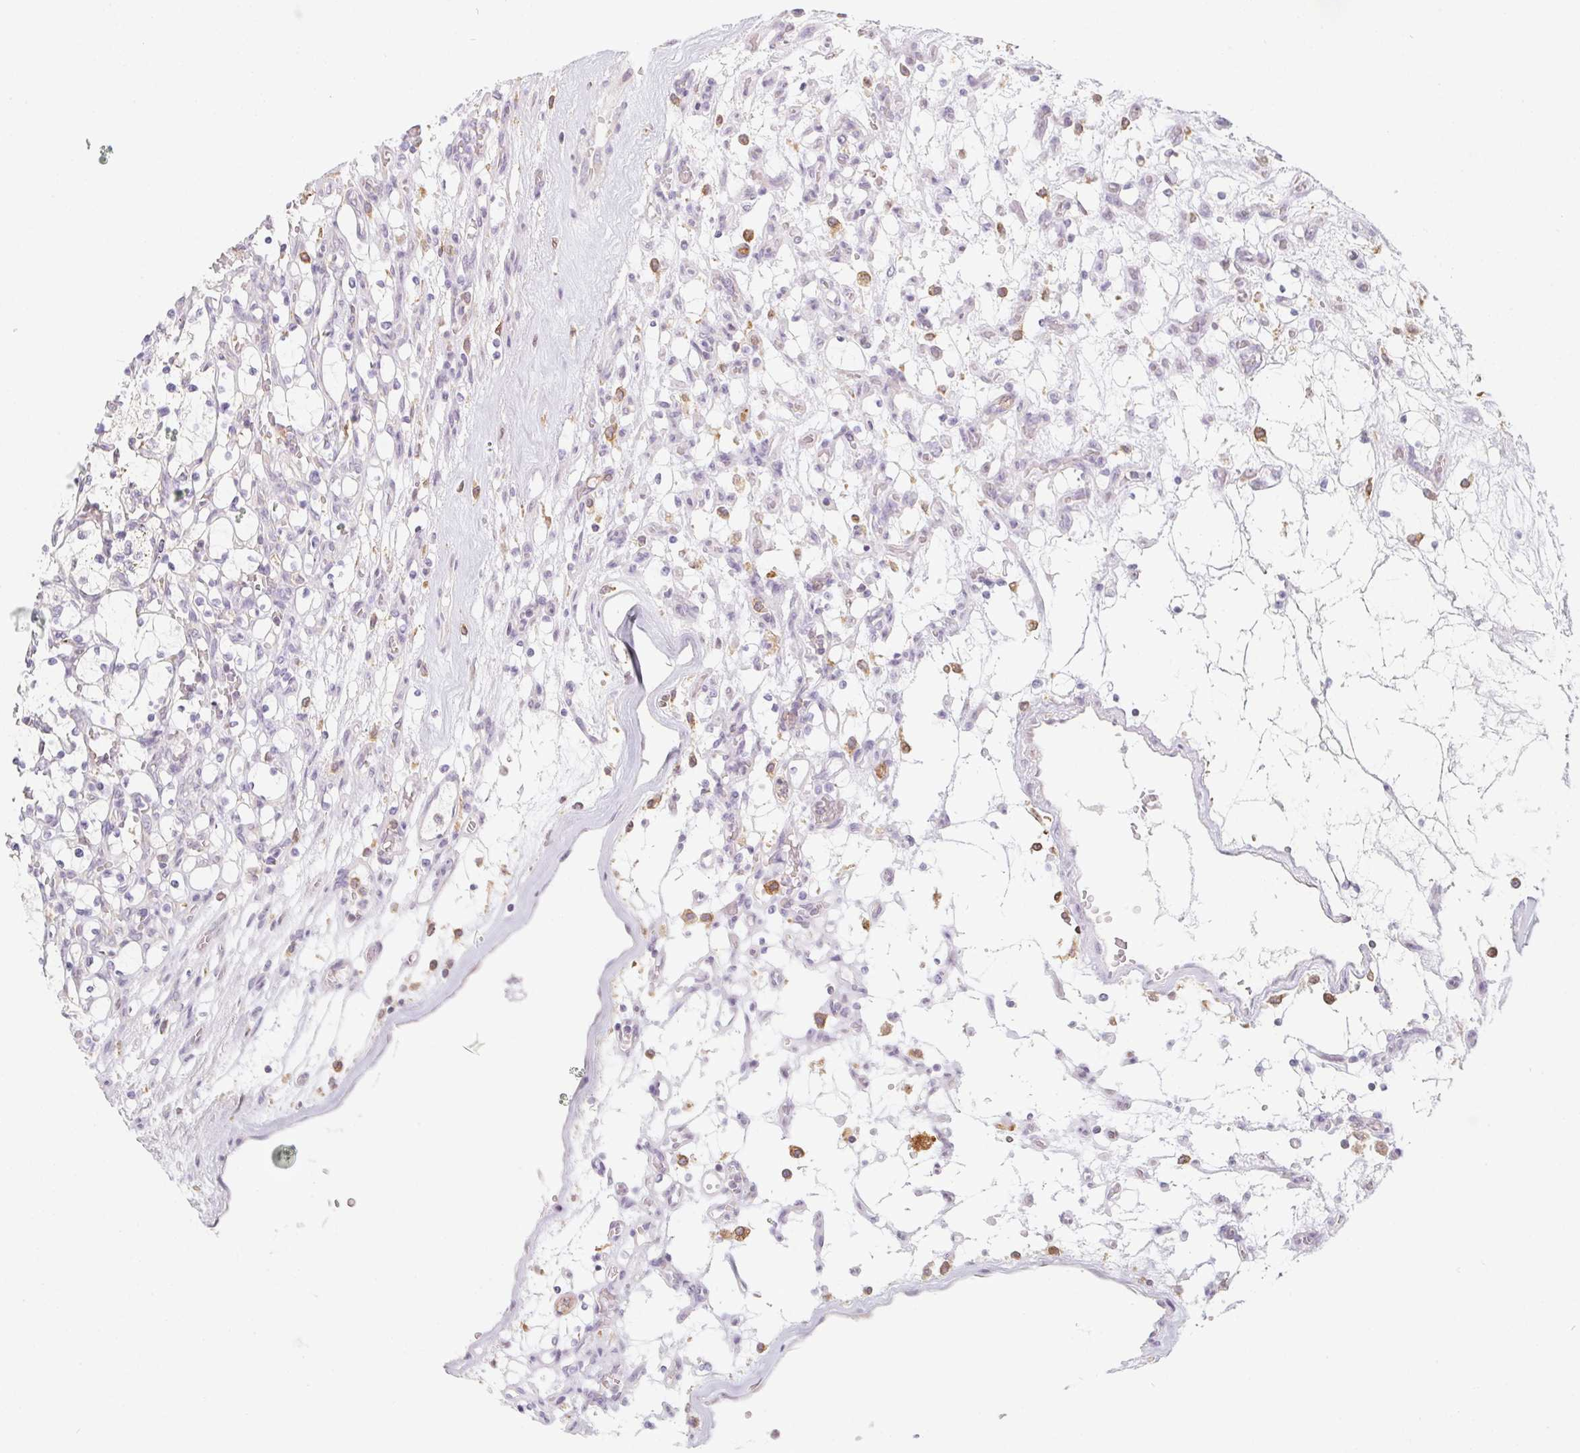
{"staining": {"intensity": "negative", "quantity": "none", "location": "none"}, "tissue": "renal cancer", "cell_type": "Tumor cells", "image_type": "cancer", "snomed": [{"axis": "morphology", "description": "Adenocarcinoma, NOS"}, {"axis": "topography", "description": "Kidney"}], "caption": "Immunohistochemistry (IHC) histopathology image of renal cancer stained for a protein (brown), which displays no expression in tumor cells.", "gene": "SOAT1", "patient": {"sex": "female", "age": 69}}